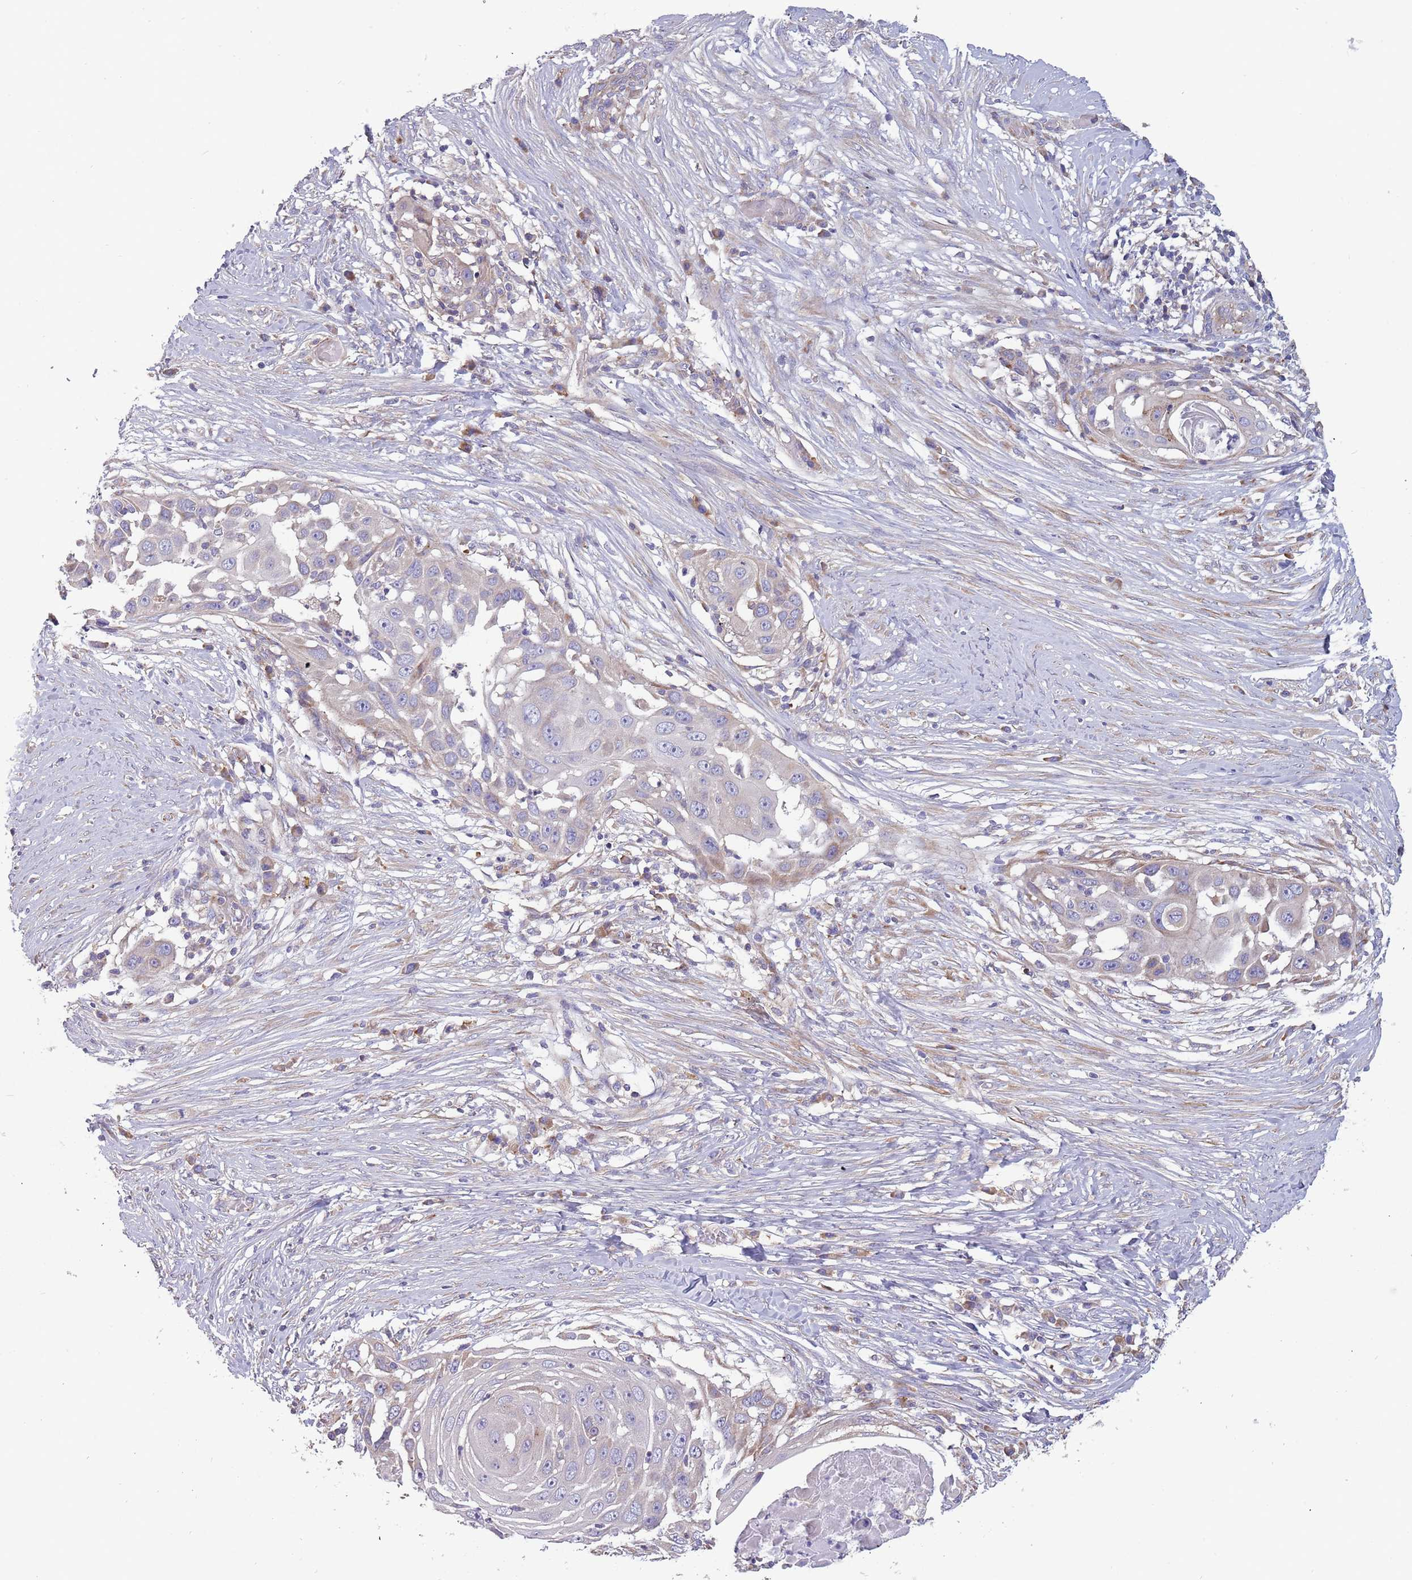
{"staining": {"intensity": "weak", "quantity": "25%-75%", "location": "cytoplasmic/membranous"}, "tissue": "skin cancer", "cell_type": "Tumor cells", "image_type": "cancer", "snomed": [{"axis": "morphology", "description": "Squamous cell carcinoma, NOS"}, {"axis": "topography", "description": "Skin"}], "caption": "Squamous cell carcinoma (skin) stained with immunohistochemistry reveals weak cytoplasmic/membranous expression in approximately 25%-75% of tumor cells.", "gene": "ARMCX6", "patient": {"sex": "female", "age": 44}}